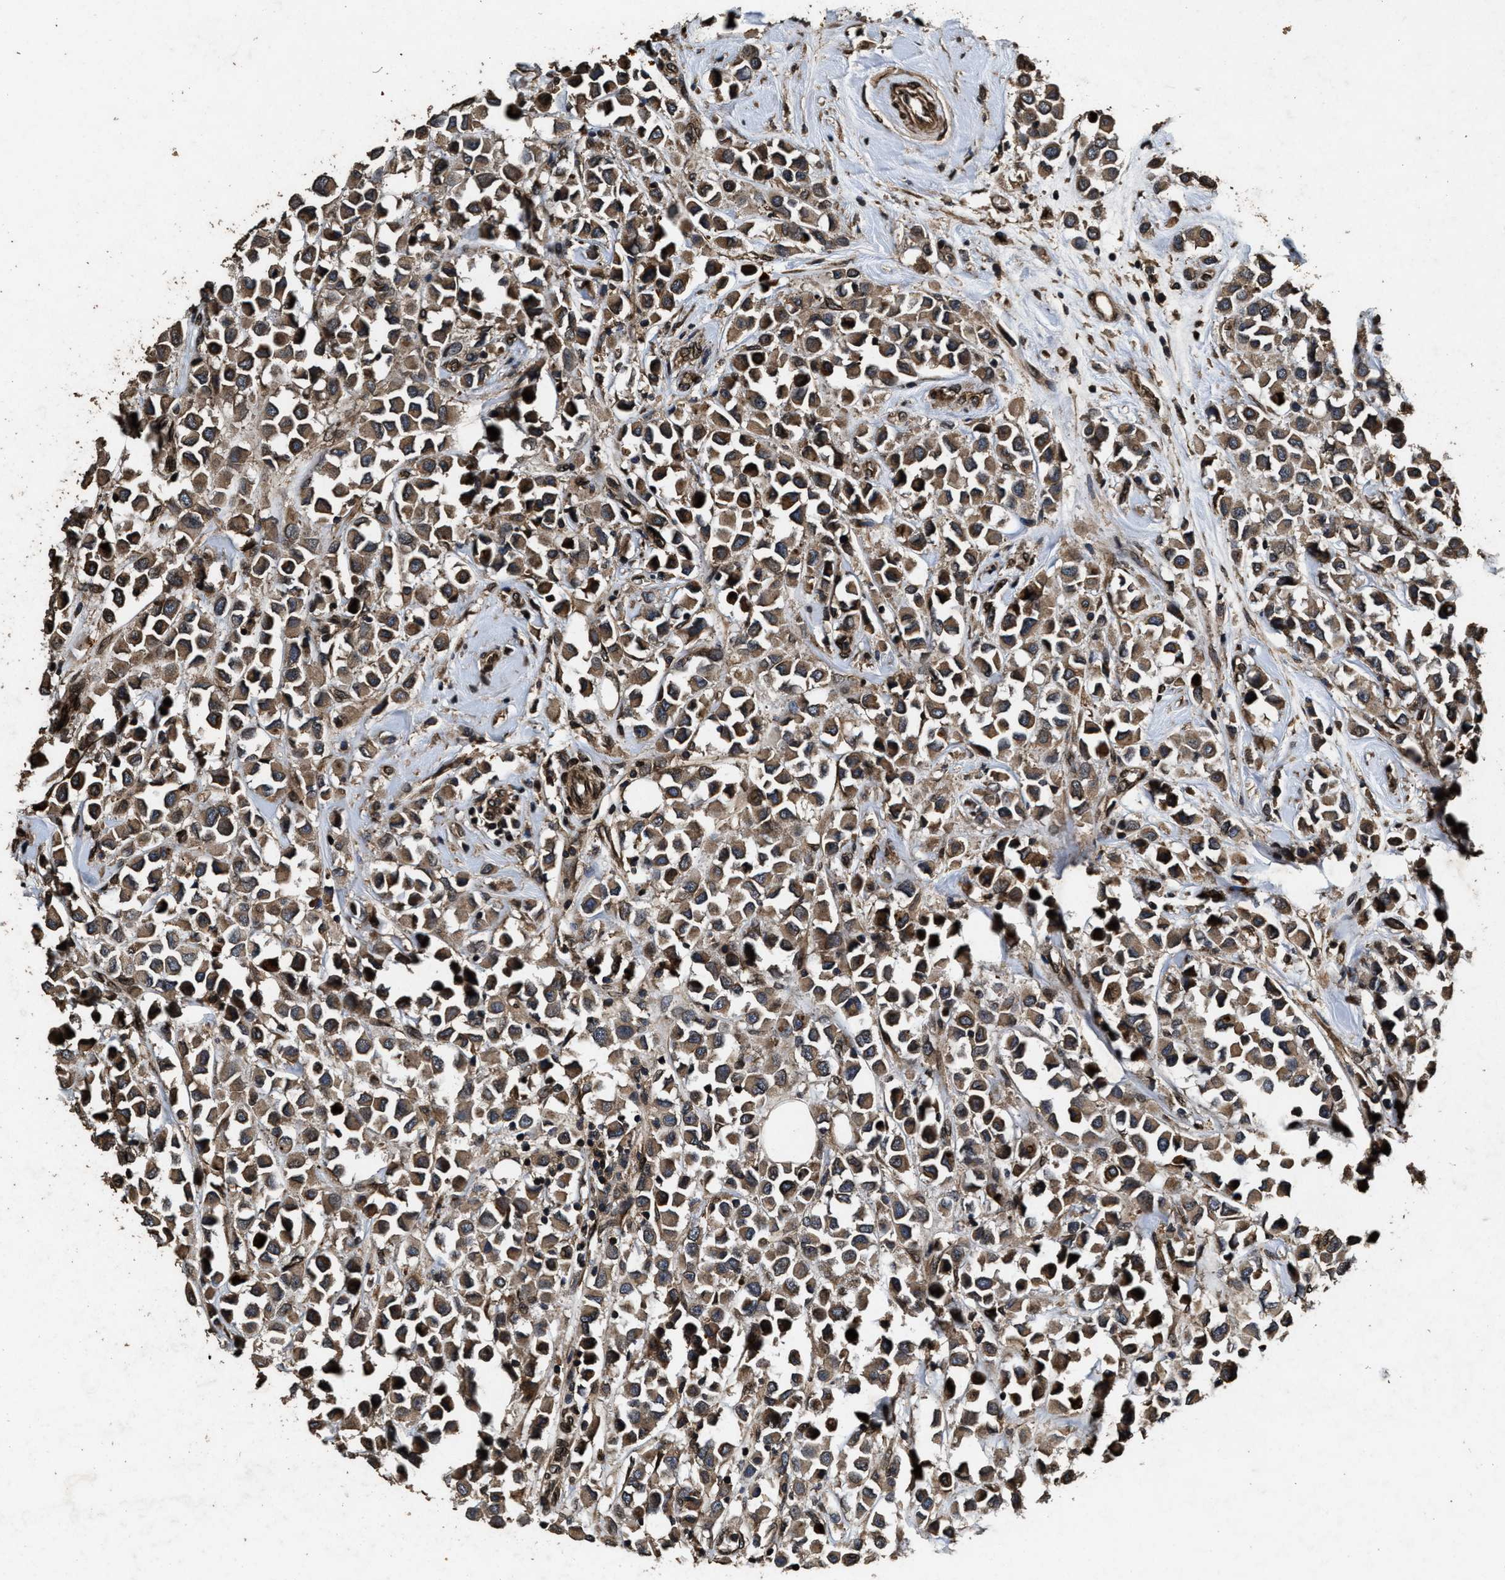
{"staining": {"intensity": "moderate", "quantity": ">75%", "location": "cytoplasmic/membranous"}, "tissue": "breast cancer", "cell_type": "Tumor cells", "image_type": "cancer", "snomed": [{"axis": "morphology", "description": "Duct carcinoma"}, {"axis": "topography", "description": "Breast"}], "caption": "The immunohistochemical stain labels moderate cytoplasmic/membranous positivity in tumor cells of breast cancer (intraductal carcinoma) tissue.", "gene": "ACCS", "patient": {"sex": "female", "age": 61}}